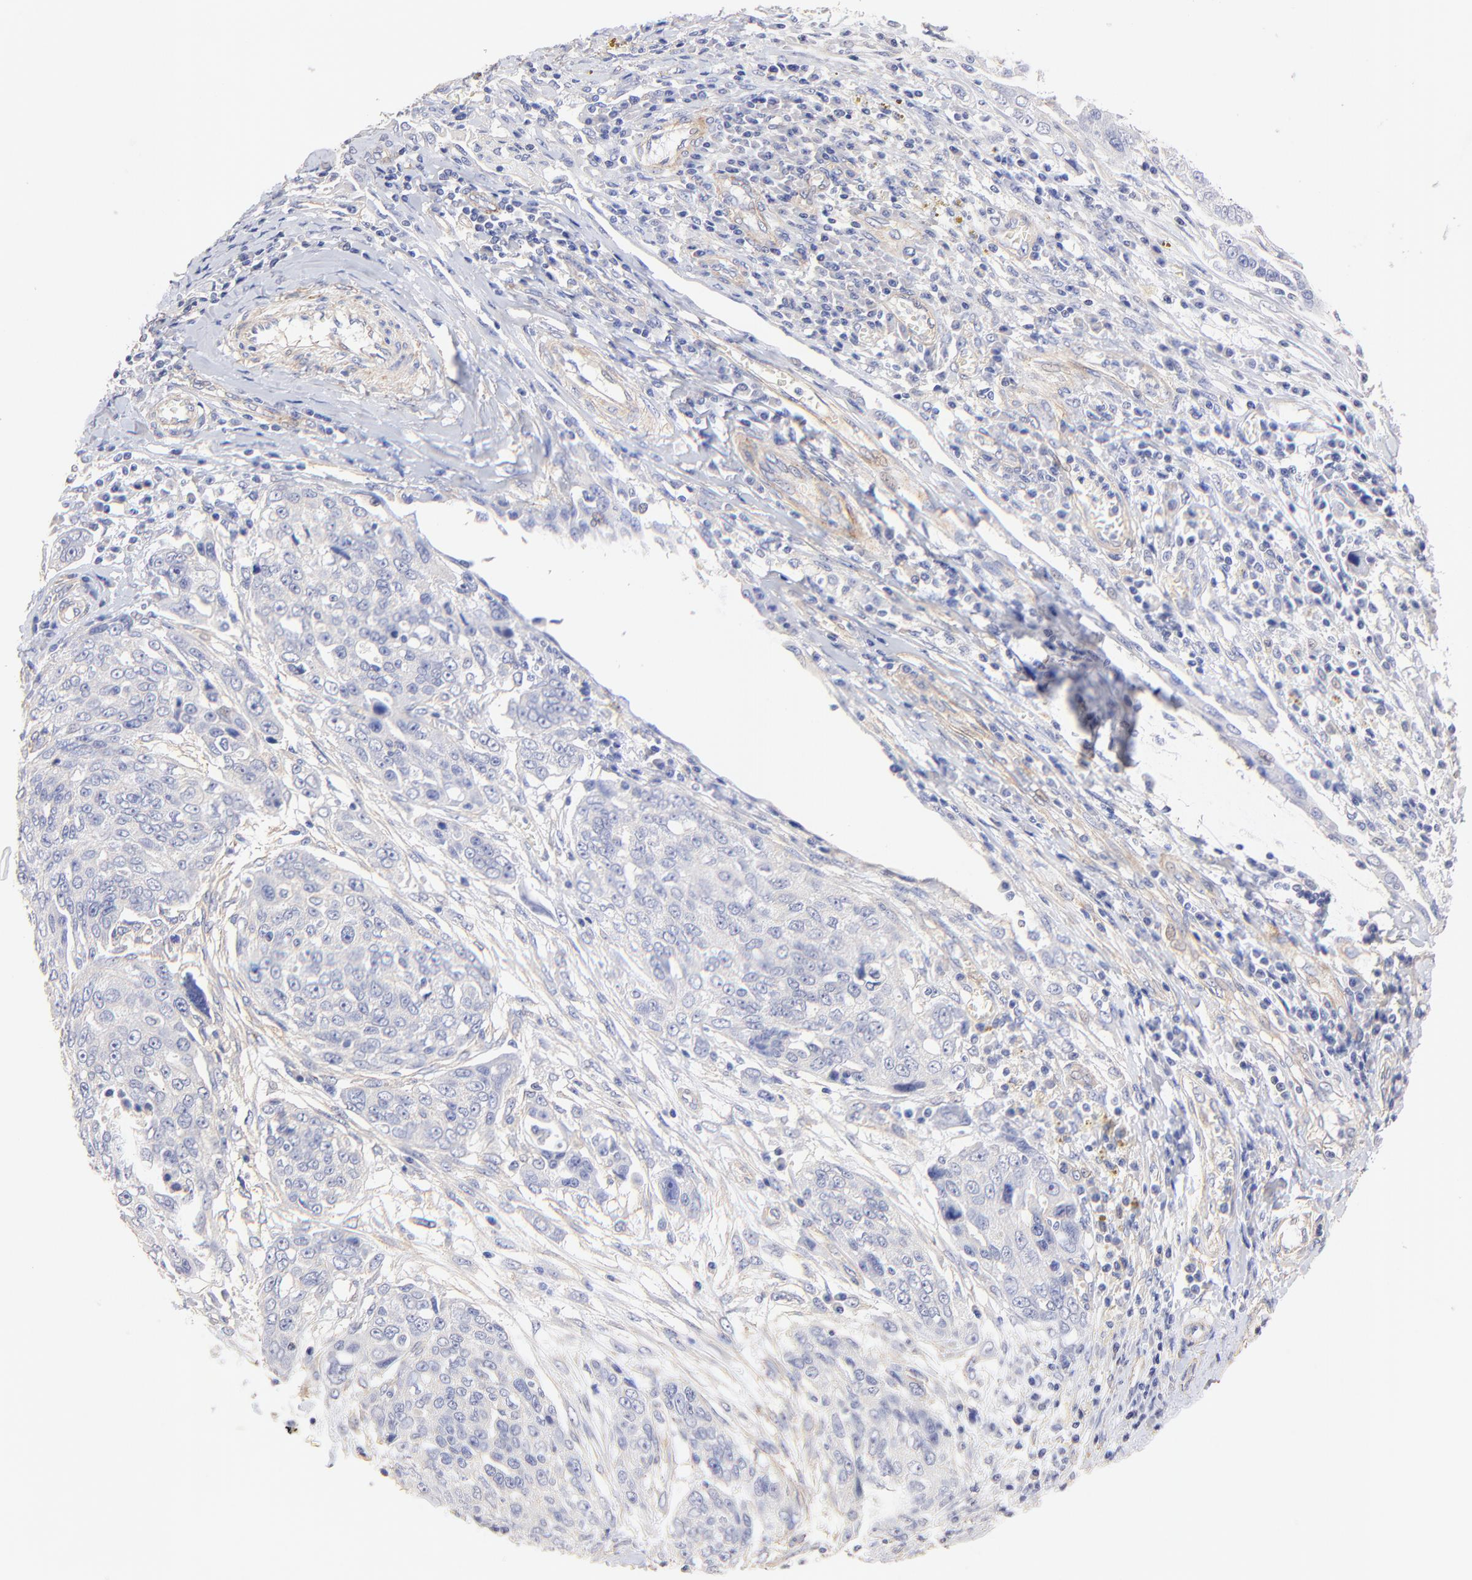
{"staining": {"intensity": "weak", "quantity": "<25%", "location": "nuclear"}, "tissue": "ovarian cancer", "cell_type": "Tumor cells", "image_type": "cancer", "snomed": [{"axis": "morphology", "description": "Carcinoma, endometroid"}, {"axis": "topography", "description": "Ovary"}], "caption": "Tumor cells are negative for brown protein staining in ovarian endometroid carcinoma.", "gene": "ACTRT1", "patient": {"sex": "female", "age": 75}}